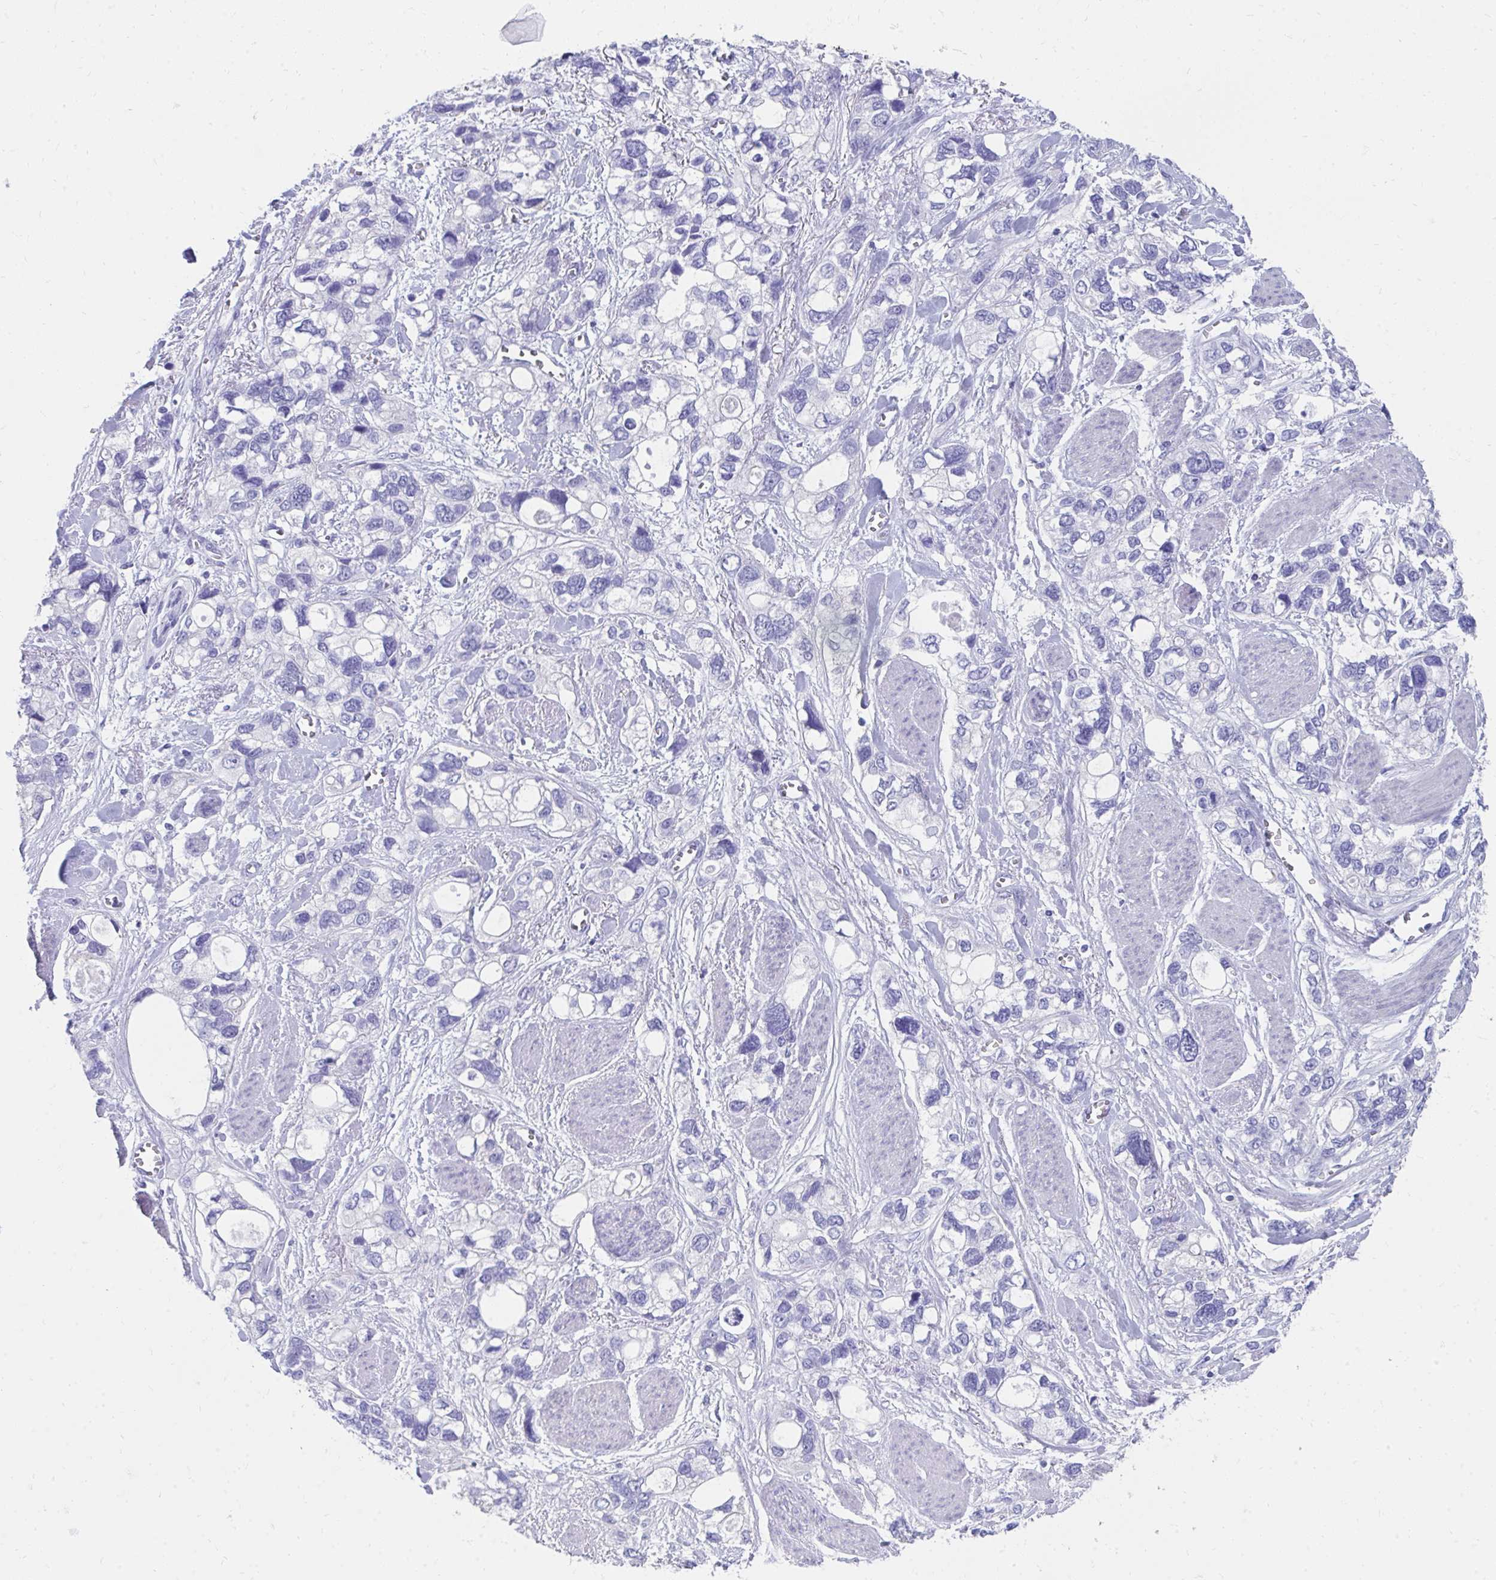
{"staining": {"intensity": "negative", "quantity": "none", "location": "none"}, "tissue": "stomach cancer", "cell_type": "Tumor cells", "image_type": "cancer", "snomed": [{"axis": "morphology", "description": "Adenocarcinoma, NOS"}, {"axis": "topography", "description": "Stomach, upper"}], "caption": "There is no significant expression in tumor cells of stomach cancer (adenocarcinoma). The staining was performed using DAB (3,3'-diaminobenzidine) to visualize the protein expression in brown, while the nuclei were stained in blue with hematoxylin (Magnification: 20x).", "gene": "HGD", "patient": {"sex": "female", "age": 81}}